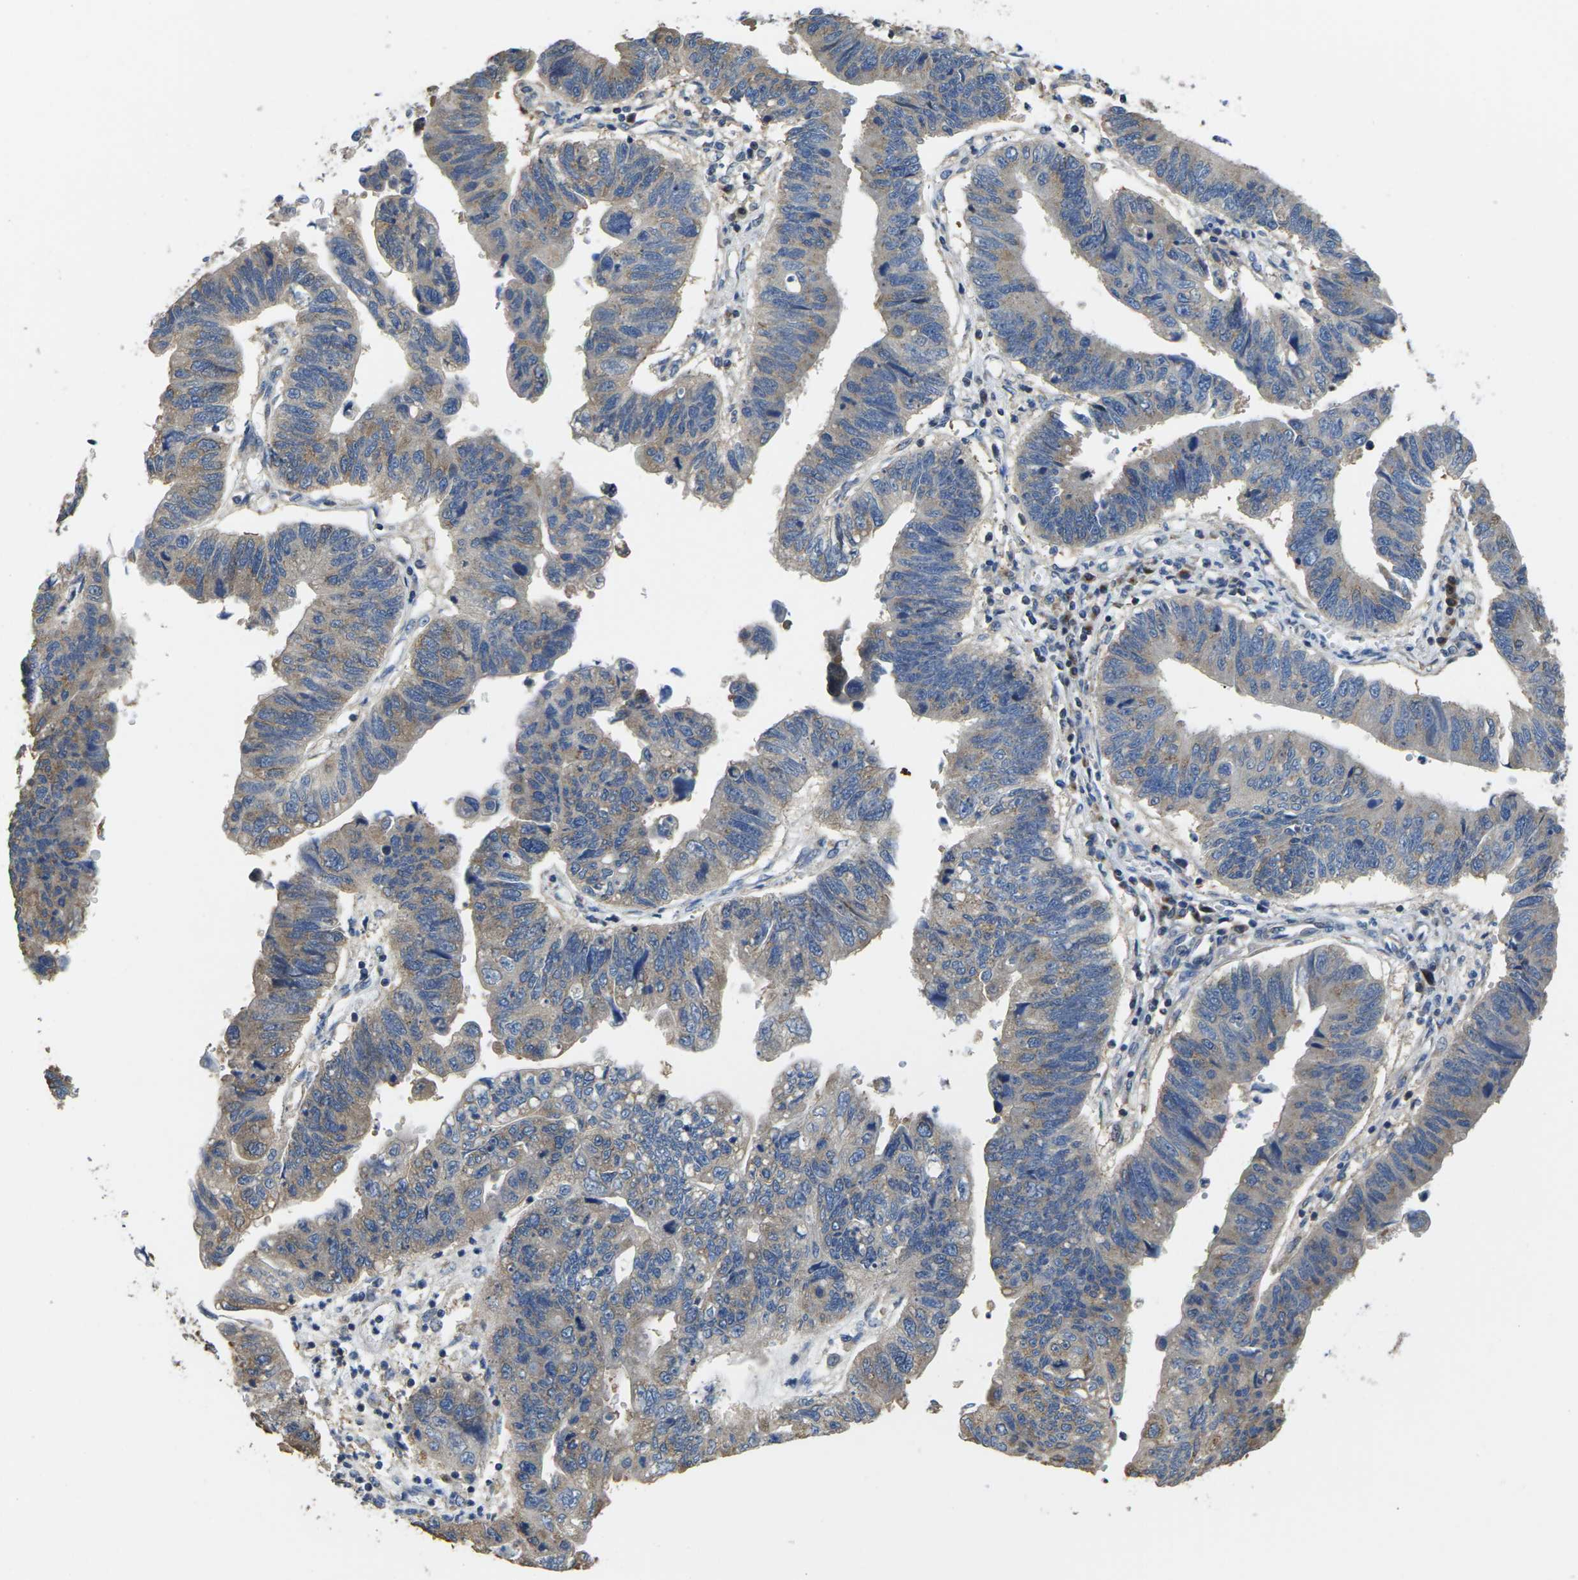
{"staining": {"intensity": "moderate", "quantity": "<25%", "location": "cytoplasmic/membranous"}, "tissue": "stomach cancer", "cell_type": "Tumor cells", "image_type": "cancer", "snomed": [{"axis": "morphology", "description": "Adenocarcinoma, NOS"}, {"axis": "topography", "description": "Stomach"}], "caption": "This is an image of immunohistochemistry staining of stomach cancer, which shows moderate staining in the cytoplasmic/membranous of tumor cells.", "gene": "TMCC2", "patient": {"sex": "male", "age": 59}}